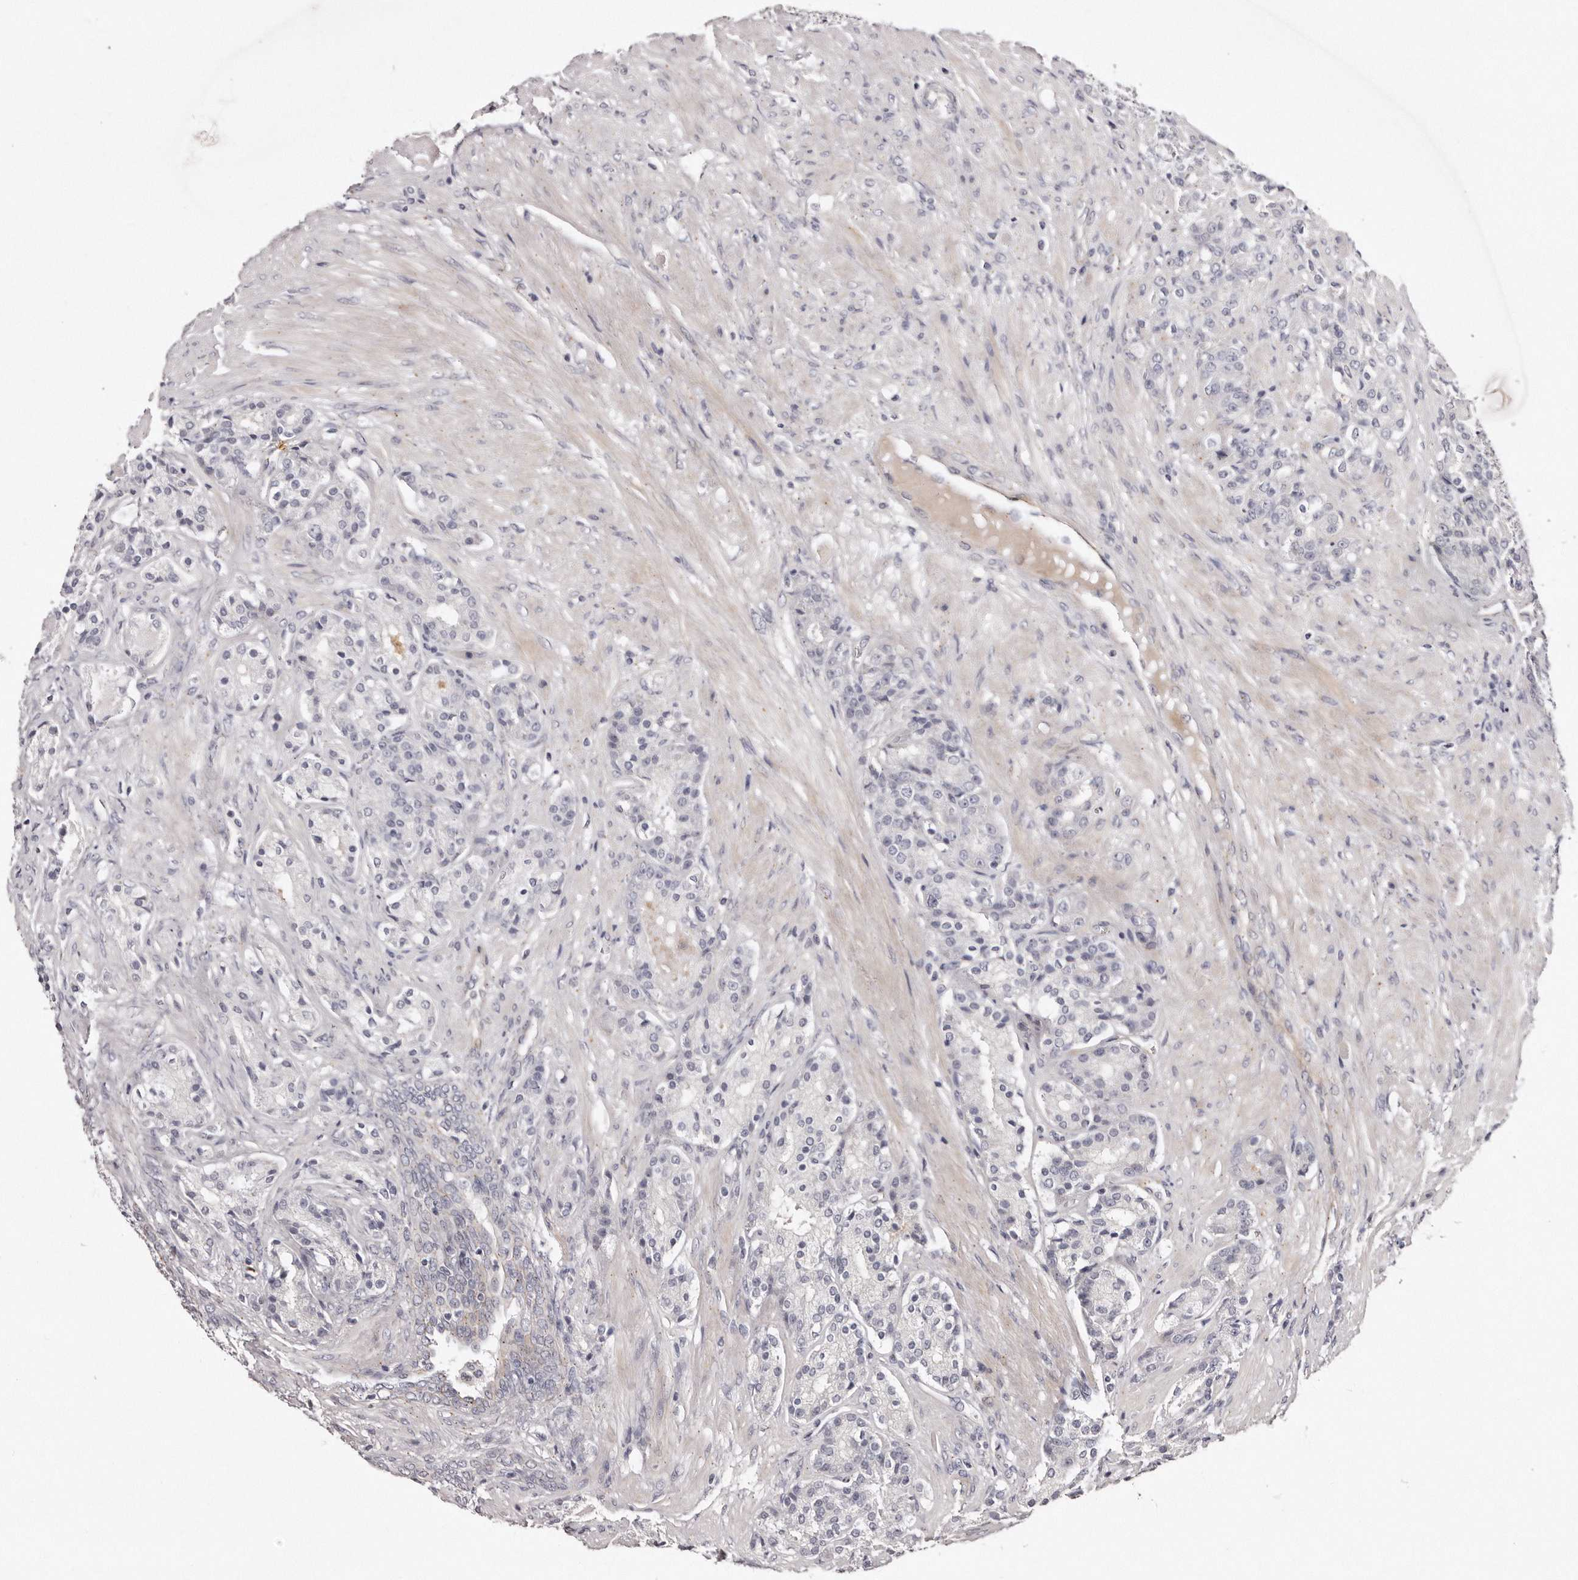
{"staining": {"intensity": "negative", "quantity": "none", "location": "none"}, "tissue": "prostate cancer", "cell_type": "Tumor cells", "image_type": "cancer", "snomed": [{"axis": "morphology", "description": "Adenocarcinoma, High grade"}, {"axis": "topography", "description": "Prostate"}], "caption": "Tumor cells are negative for protein expression in human high-grade adenocarcinoma (prostate).", "gene": "PEG10", "patient": {"sex": "male", "age": 60}}